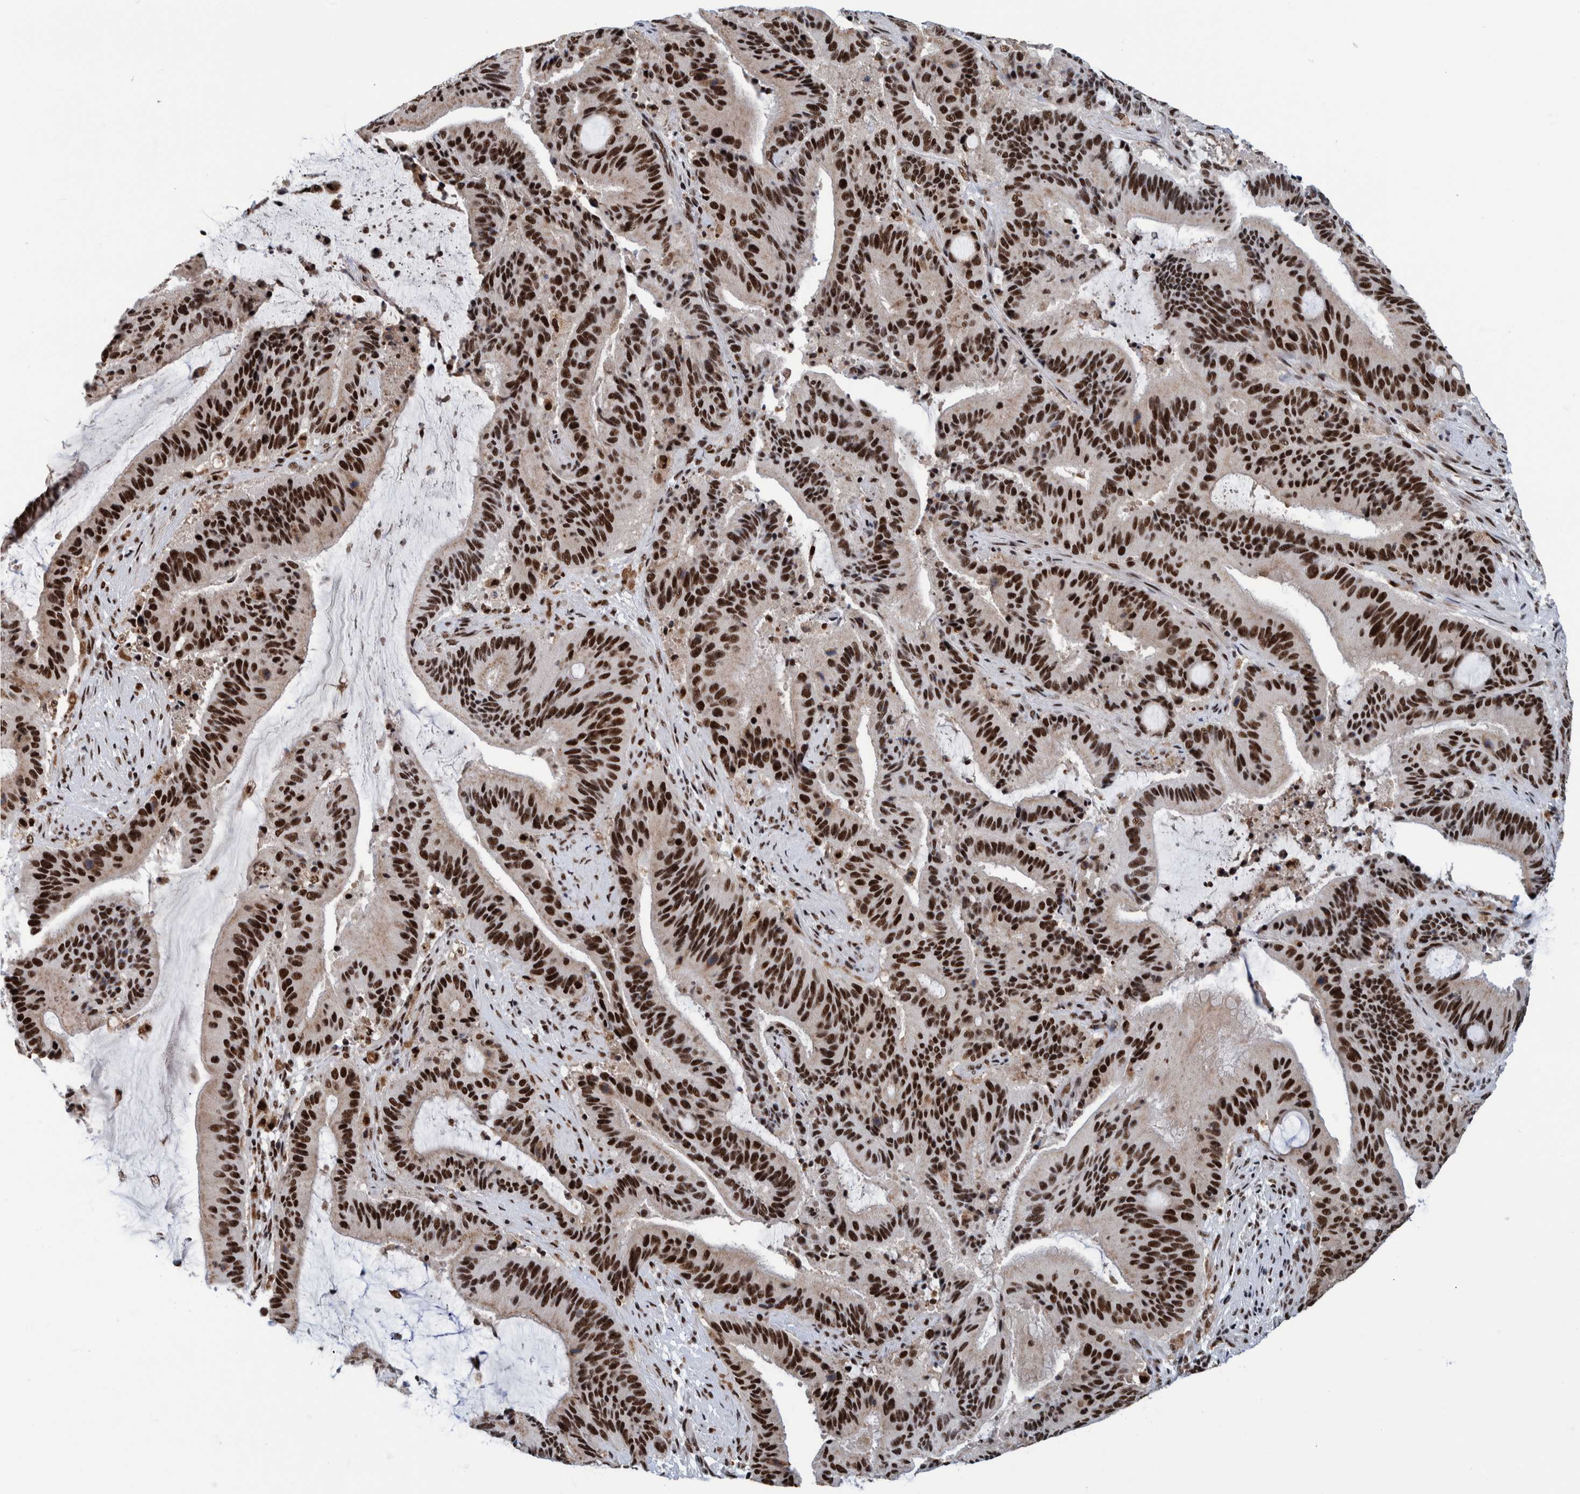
{"staining": {"intensity": "strong", "quantity": ">75%", "location": "nuclear"}, "tissue": "liver cancer", "cell_type": "Tumor cells", "image_type": "cancer", "snomed": [{"axis": "morphology", "description": "Normal tissue, NOS"}, {"axis": "morphology", "description": "Cholangiocarcinoma"}, {"axis": "topography", "description": "Liver"}, {"axis": "topography", "description": "Peripheral nerve tissue"}], "caption": "A brown stain labels strong nuclear staining of a protein in human liver cholangiocarcinoma tumor cells. (DAB IHC, brown staining for protein, blue staining for nuclei).", "gene": "EFTUD2", "patient": {"sex": "female", "age": 73}}